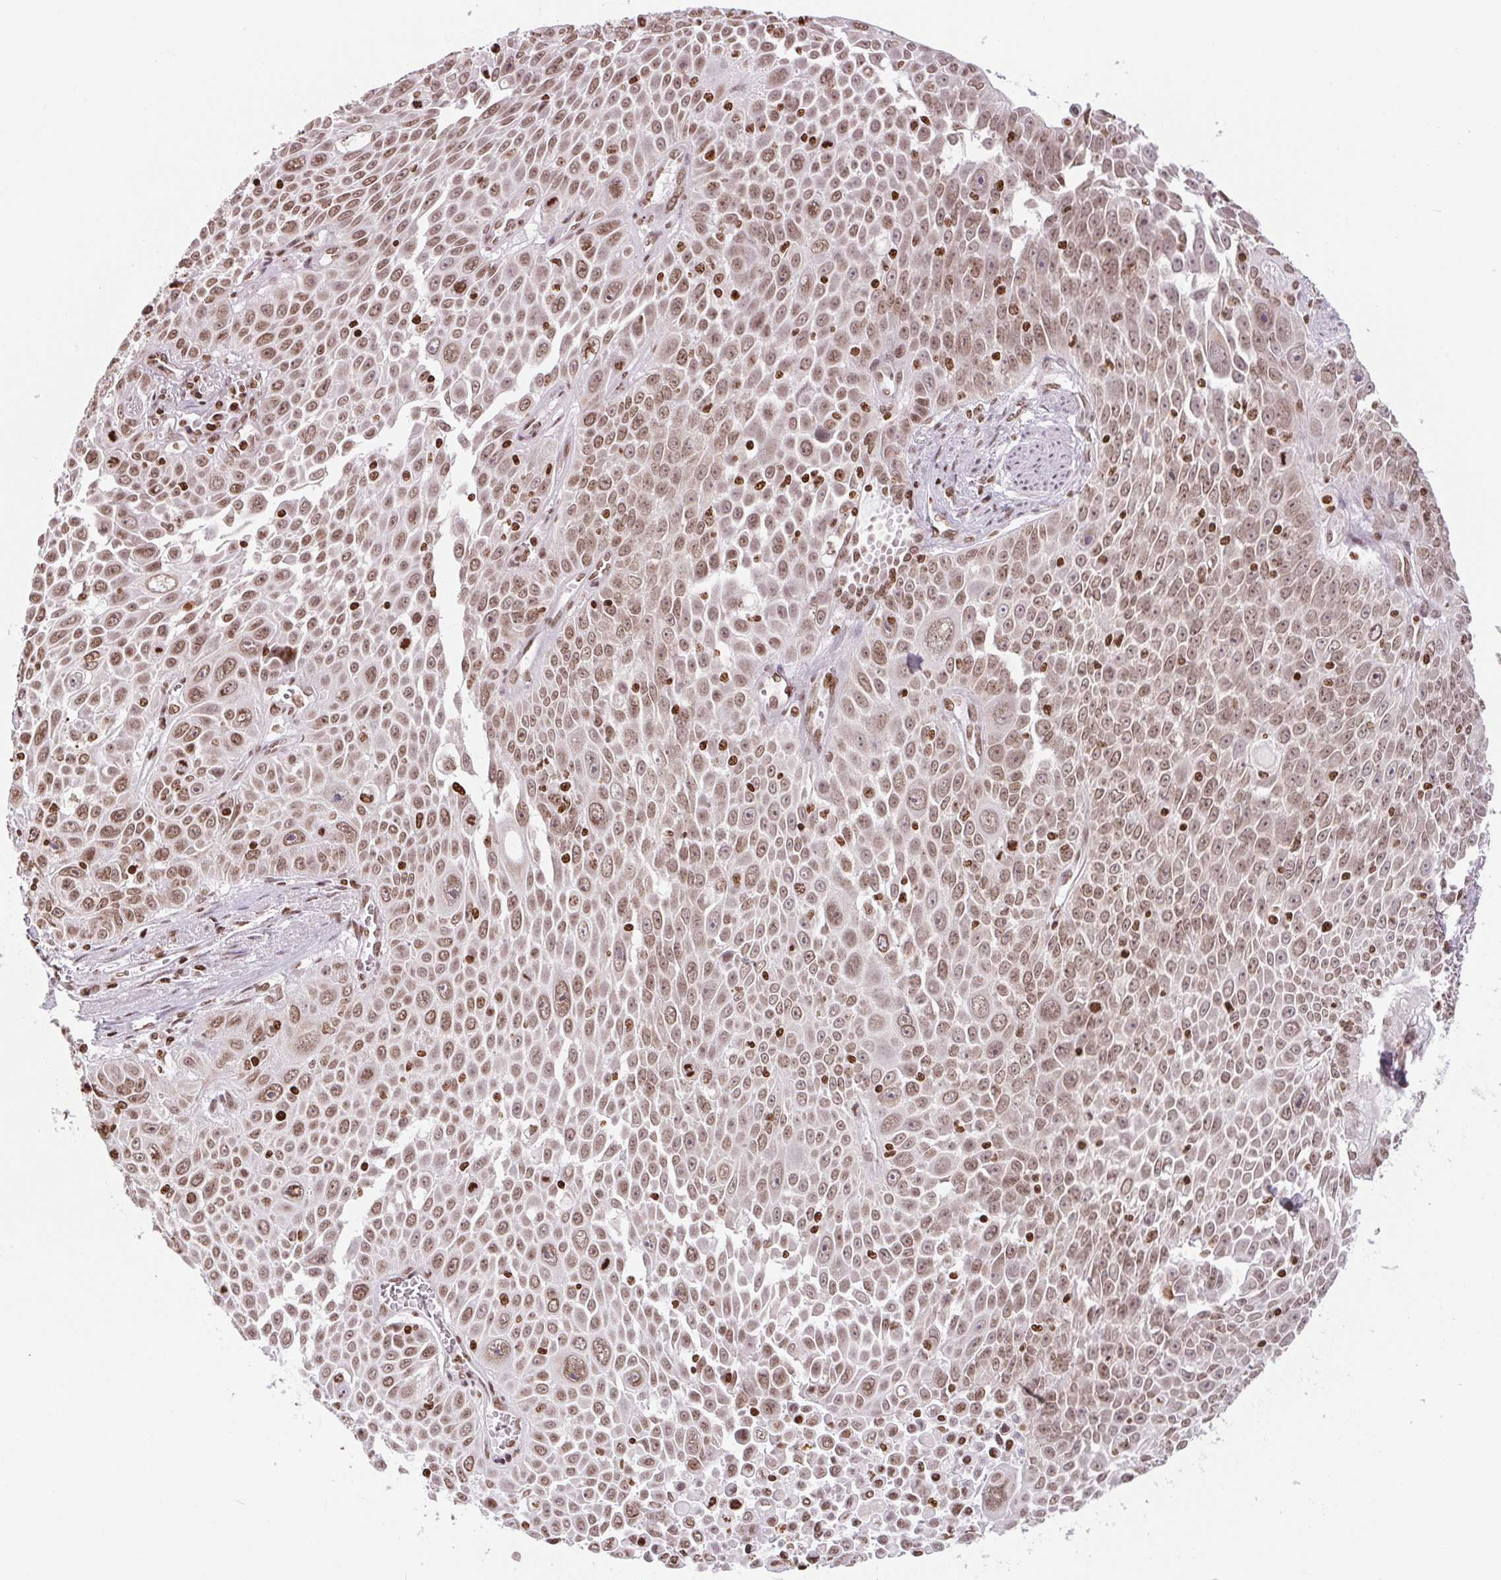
{"staining": {"intensity": "moderate", "quantity": ">75%", "location": "nuclear"}, "tissue": "lung cancer", "cell_type": "Tumor cells", "image_type": "cancer", "snomed": [{"axis": "morphology", "description": "Squamous cell carcinoma, NOS"}, {"axis": "morphology", "description": "Squamous cell carcinoma, metastatic, NOS"}, {"axis": "topography", "description": "Lymph node"}, {"axis": "topography", "description": "Lung"}], "caption": "Human lung cancer (metastatic squamous cell carcinoma) stained with a protein marker reveals moderate staining in tumor cells.", "gene": "SMIM12", "patient": {"sex": "female", "age": 62}}